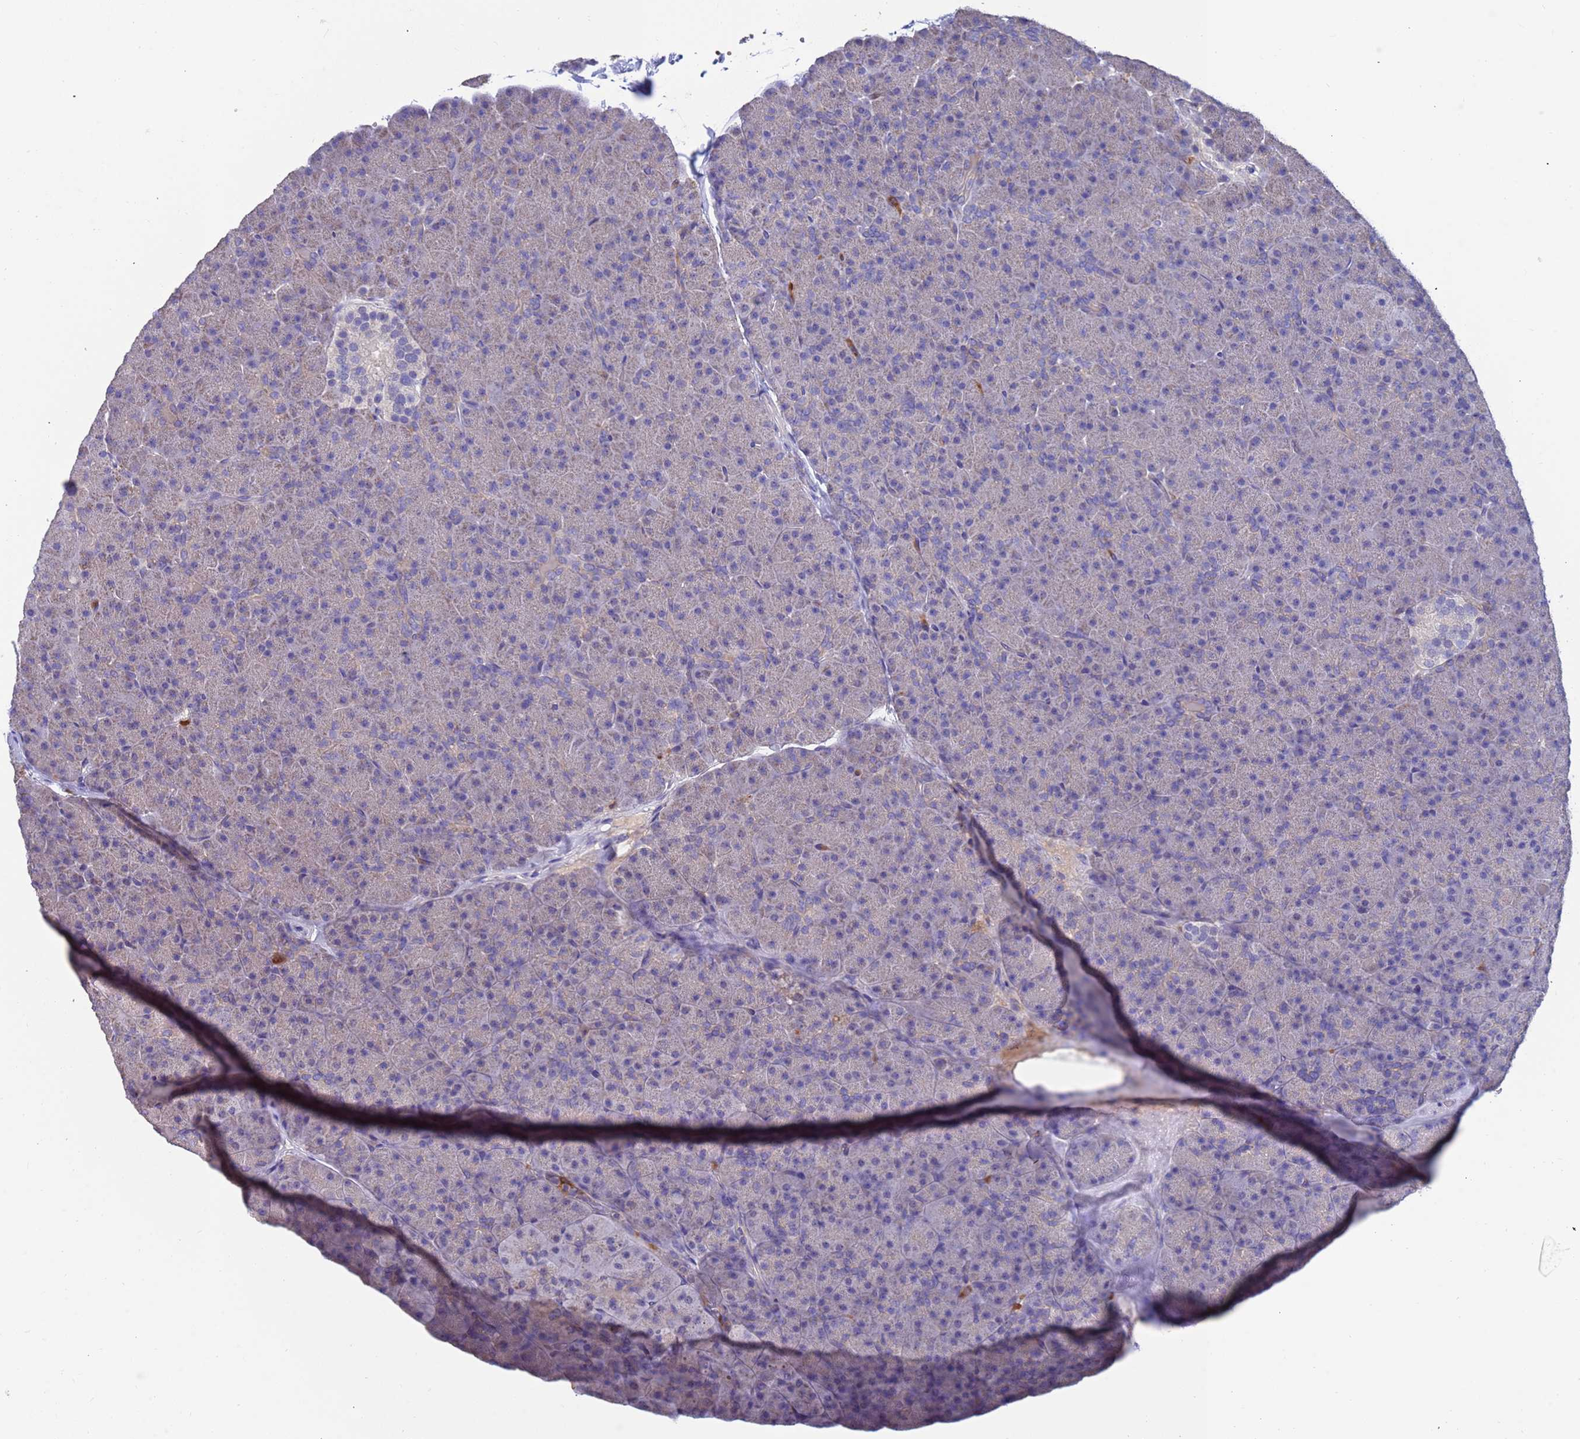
{"staining": {"intensity": "weak", "quantity": "<25%", "location": "cytoplasmic/membranous"}, "tissue": "pancreas", "cell_type": "Exocrine glandular cells", "image_type": "normal", "snomed": [{"axis": "morphology", "description": "Normal tissue, NOS"}, {"axis": "topography", "description": "Pancreas"}], "caption": "Histopathology image shows no significant protein expression in exocrine glandular cells of benign pancreas. (Immunohistochemistry, brightfield microscopy, high magnification).", "gene": "AMPD3", "patient": {"sex": "male", "age": 36}}